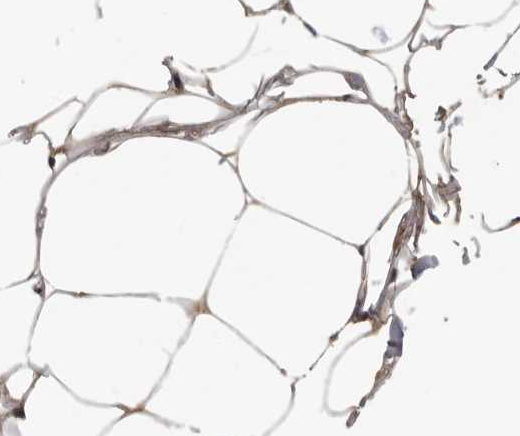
{"staining": {"intensity": "moderate", "quantity": ">75%", "location": "cytoplasmic/membranous"}, "tissue": "adipose tissue", "cell_type": "Adipocytes", "image_type": "normal", "snomed": [{"axis": "morphology", "description": "Normal tissue, NOS"}, {"axis": "morphology", "description": "Fibrosis, NOS"}, {"axis": "topography", "description": "Breast"}, {"axis": "topography", "description": "Adipose tissue"}], "caption": "Adipose tissue stained with IHC reveals moderate cytoplasmic/membranous expression in approximately >75% of adipocytes. The staining was performed using DAB, with brown indicating positive protein expression. Nuclei are stained blue with hematoxylin.", "gene": "LLGL1", "patient": {"sex": "female", "age": 39}}